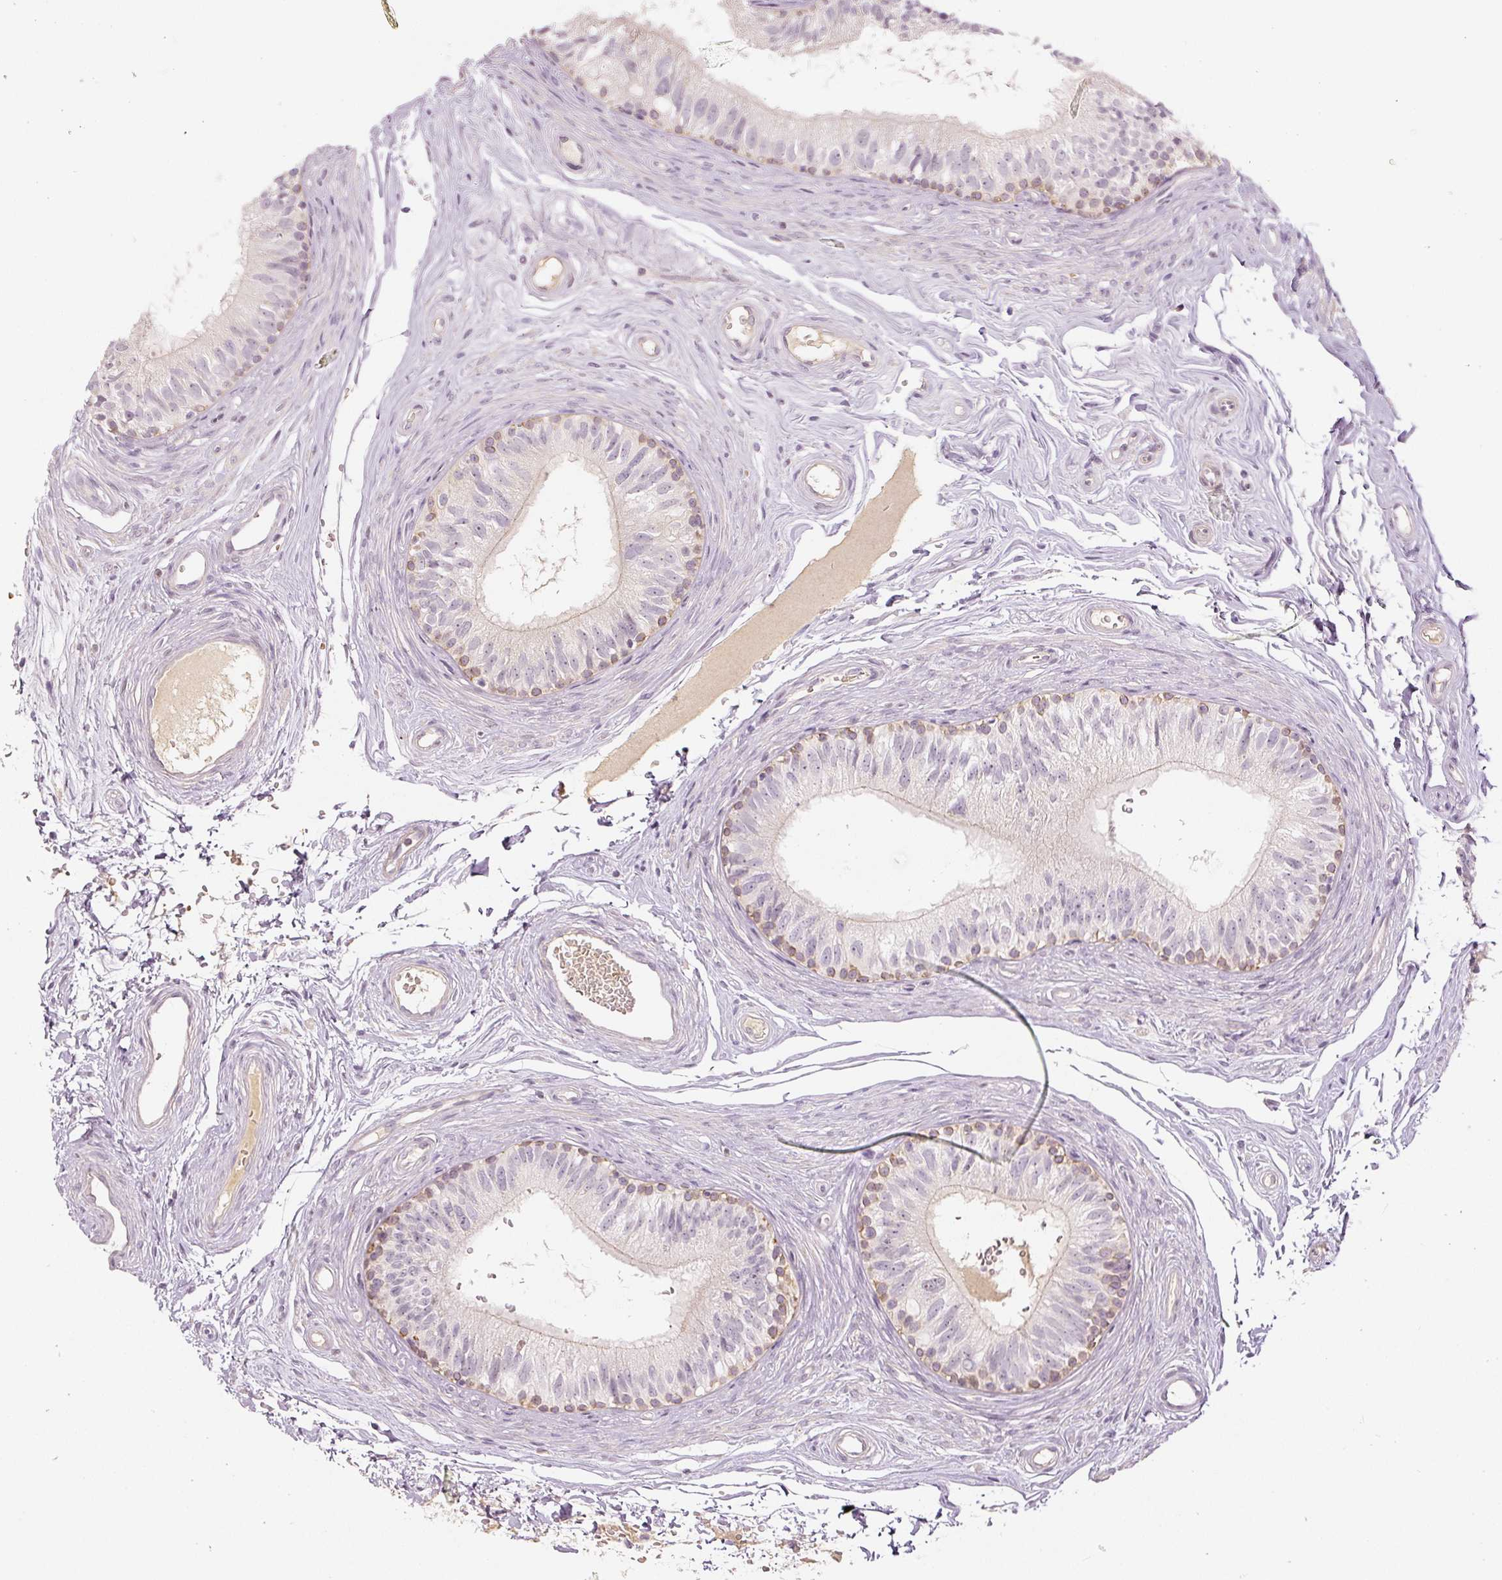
{"staining": {"intensity": "moderate", "quantity": "<25%", "location": "cytoplasmic/membranous"}, "tissue": "epididymis", "cell_type": "Glandular cells", "image_type": "normal", "snomed": [{"axis": "morphology", "description": "Normal tissue, NOS"}, {"axis": "topography", "description": "Epididymis"}], "caption": "Immunohistochemistry (IHC) histopathology image of normal epididymis: human epididymis stained using immunohistochemistry (IHC) shows low levels of moderate protein expression localized specifically in the cytoplasmic/membranous of glandular cells, appearing as a cytoplasmic/membranous brown color.", "gene": "GZMA", "patient": {"sex": "male", "age": 45}}